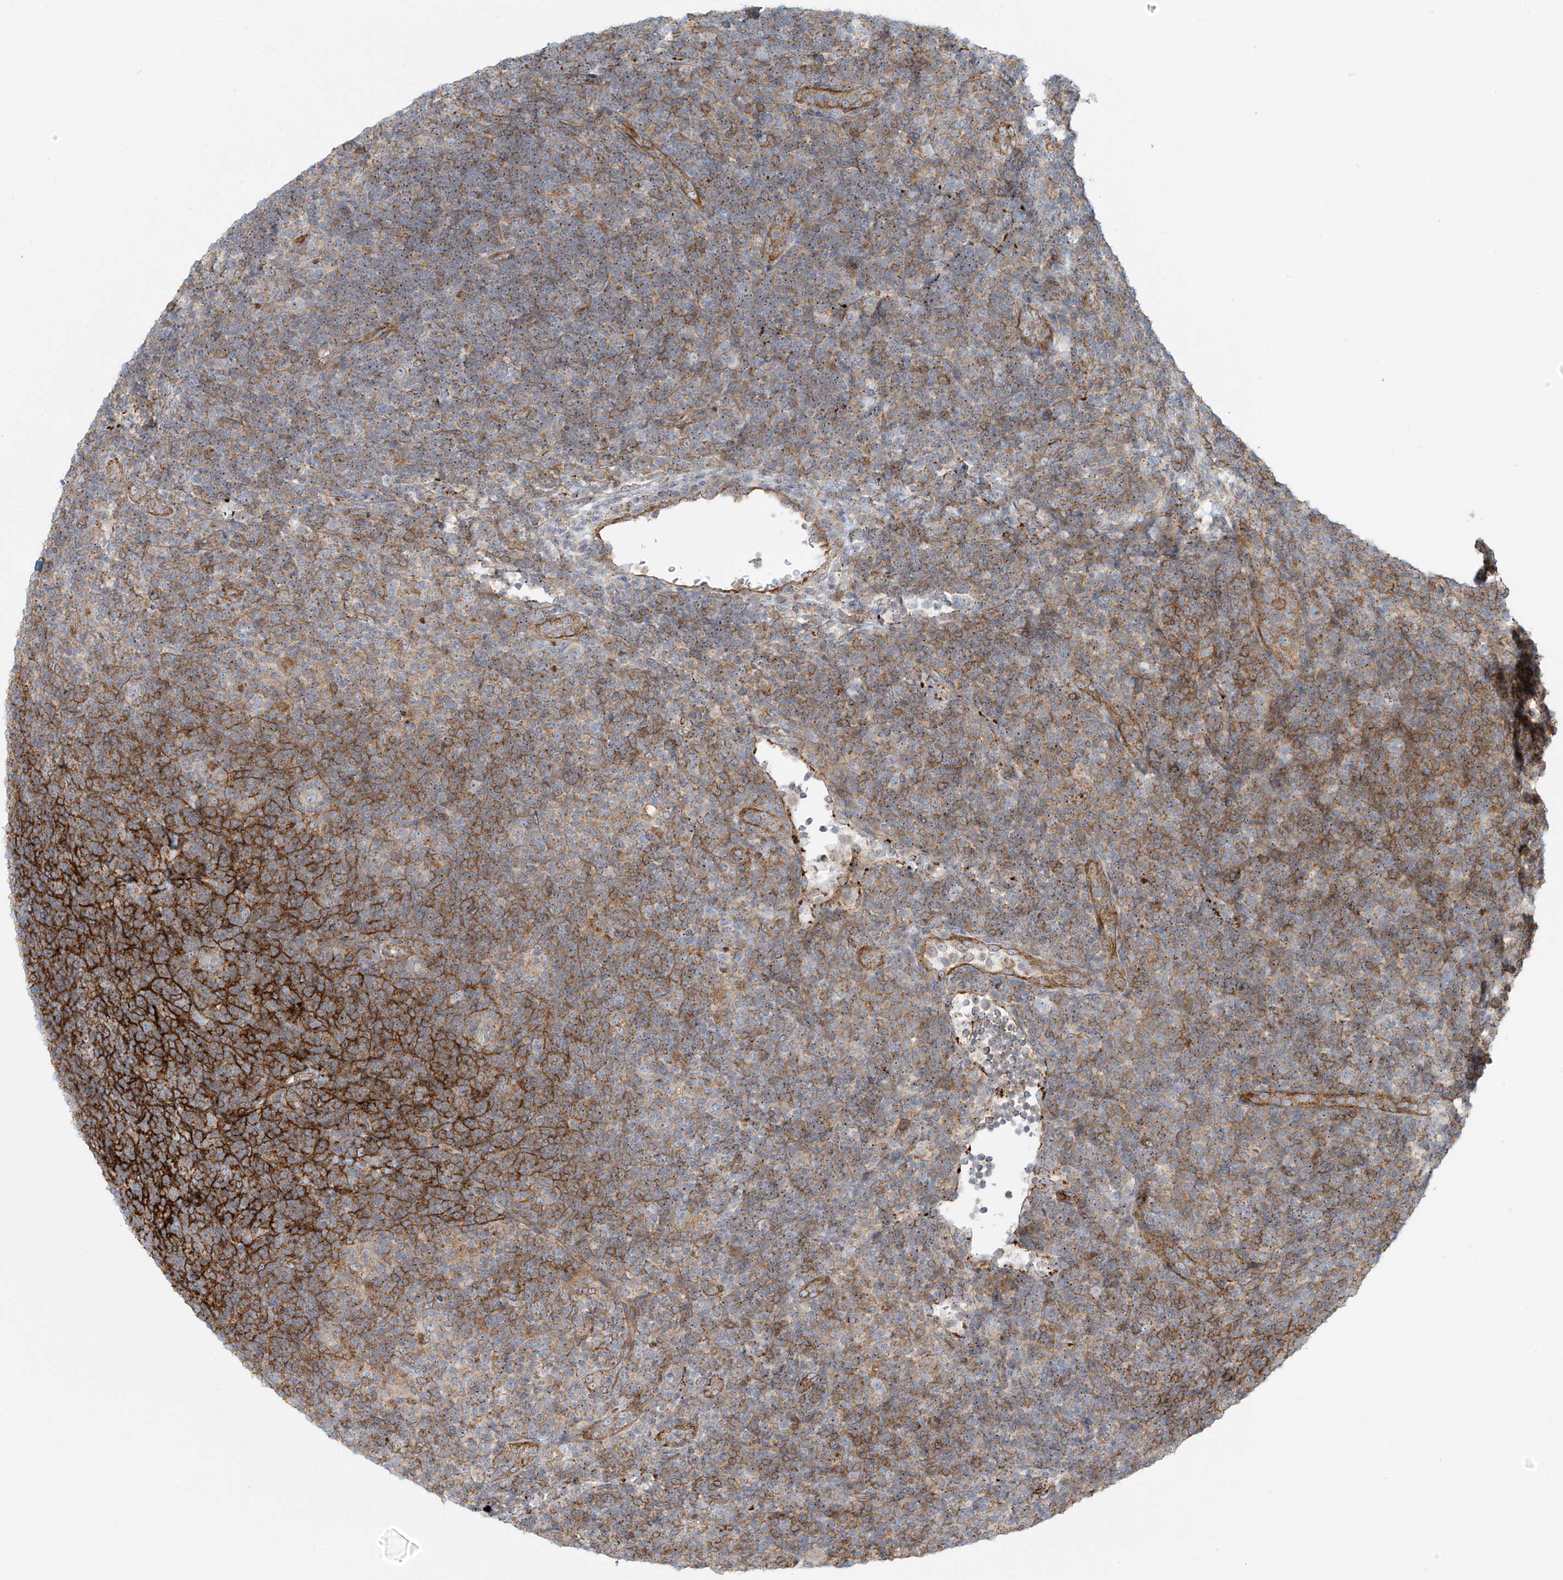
{"staining": {"intensity": "negative", "quantity": "none", "location": "none"}, "tissue": "lymphoma", "cell_type": "Tumor cells", "image_type": "cancer", "snomed": [{"axis": "morphology", "description": "Hodgkin's disease, NOS"}, {"axis": "topography", "description": "Lymph node"}], "caption": "The micrograph exhibits no staining of tumor cells in Hodgkin's disease.", "gene": "LZTS3", "patient": {"sex": "female", "age": 57}}